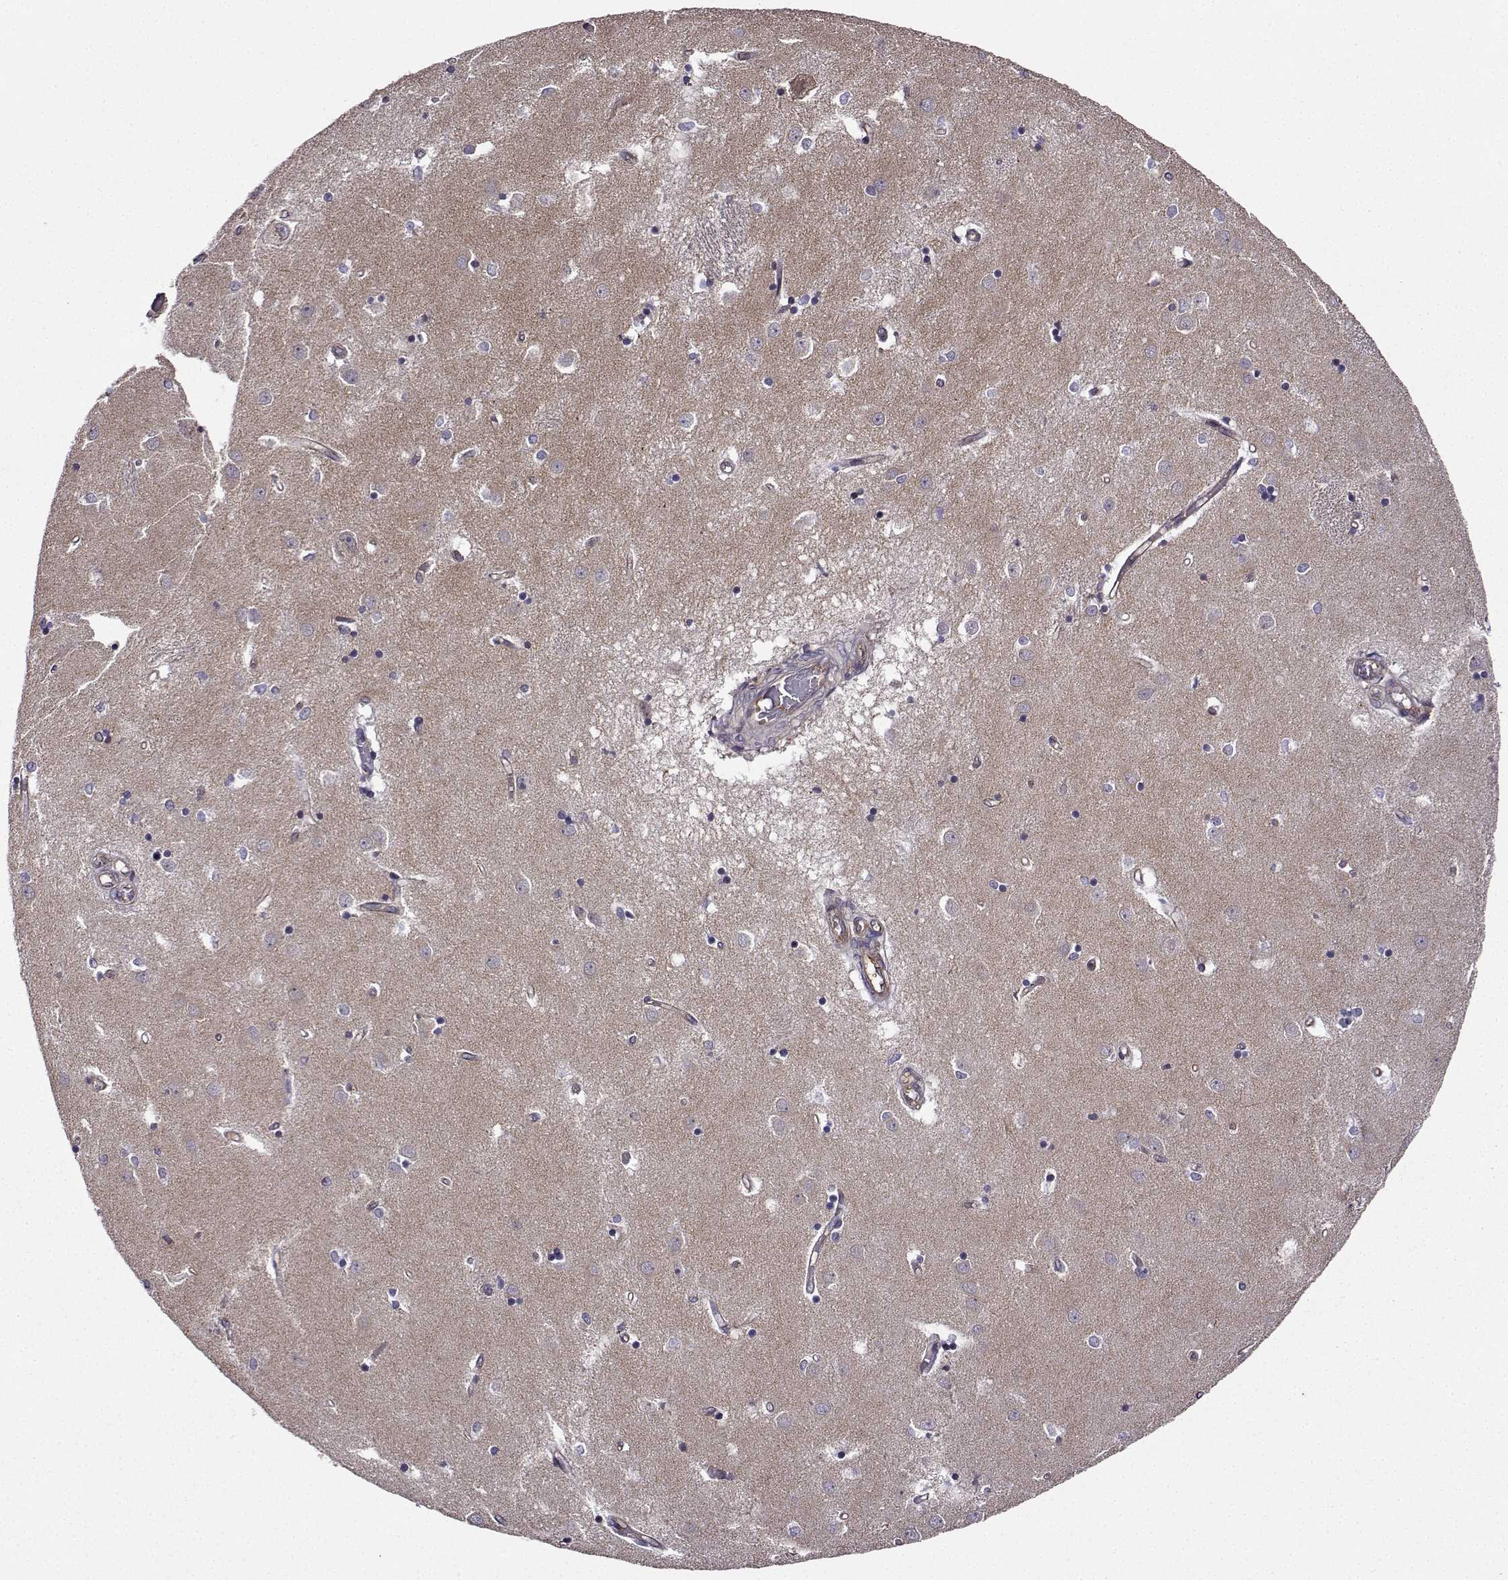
{"staining": {"intensity": "moderate", "quantity": "<25%", "location": "nuclear"}, "tissue": "caudate", "cell_type": "Glial cells", "image_type": "normal", "snomed": [{"axis": "morphology", "description": "Normal tissue, NOS"}, {"axis": "topography", "description": "Lateral ventricle wall"}], "caption": "Moderate nuclear staining is present in about <25% of glial cells in benign caudate. (Stains: DAB (3,3'-diaminobenzidine) in brown, nuclei in blue, Microscopy: brightfield microscopy at high magnification).", "gene": "ITGB8", "patient": {"sex": "male", "age": 54}}